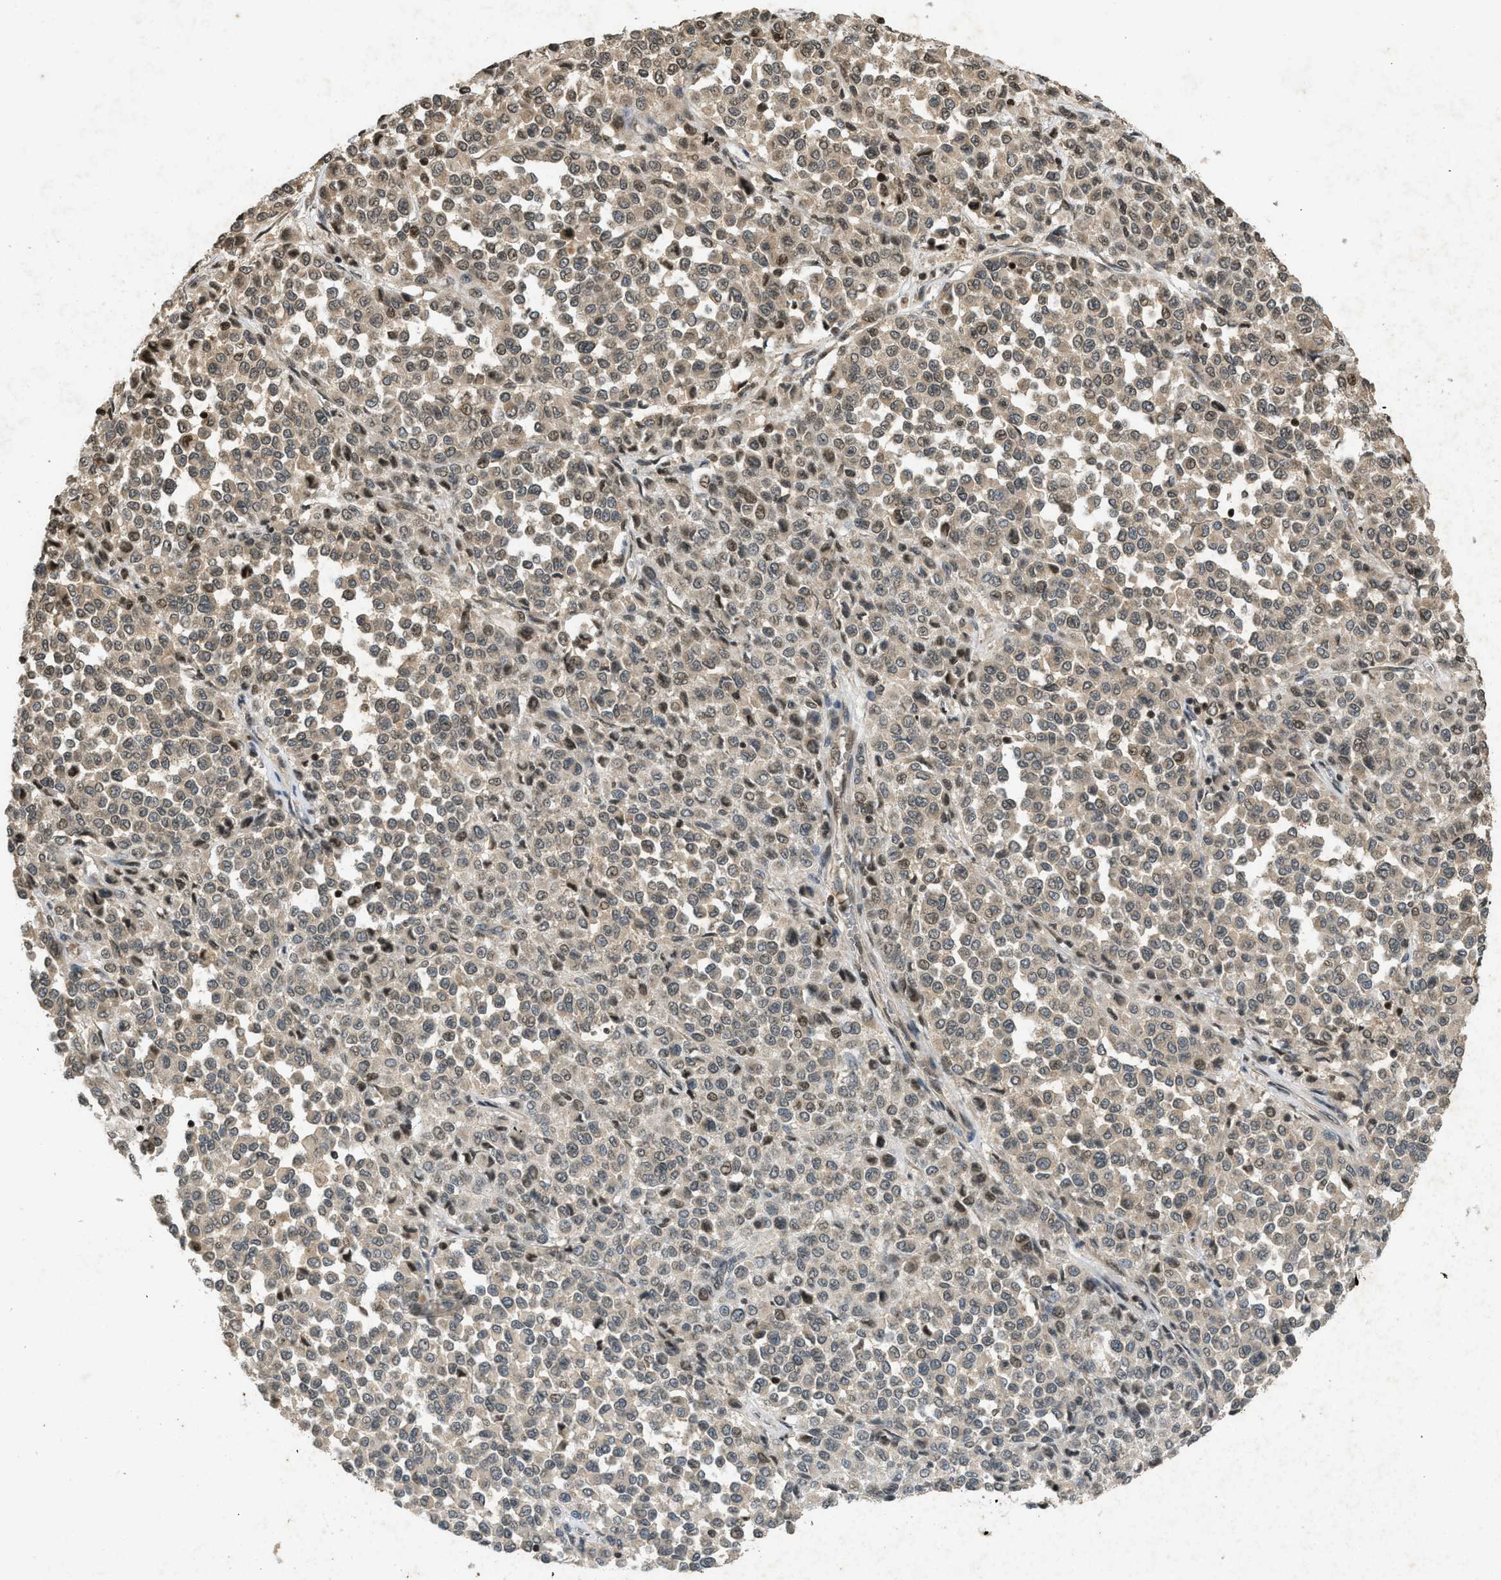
{"staining": {"intensity": "moderate", "quantity": "25%-75%", "location": "nuclear"}, "tissue": "melanoma", "cell_type": "Tumor cells", "image_type": "cancer", "snomed": [{"axis": "morphology", "description": "Malignant melanoma, Metastatic site"}, {"axis": "topography", "description": "Pancreas"}], "caption": "Protein staining of melanoma tissue exhibits moderate nuclear staining in approximately 25%-75% of tumor cells.", "gene": "SIAH1", "patient": {"sex": "female", "age": 30}}